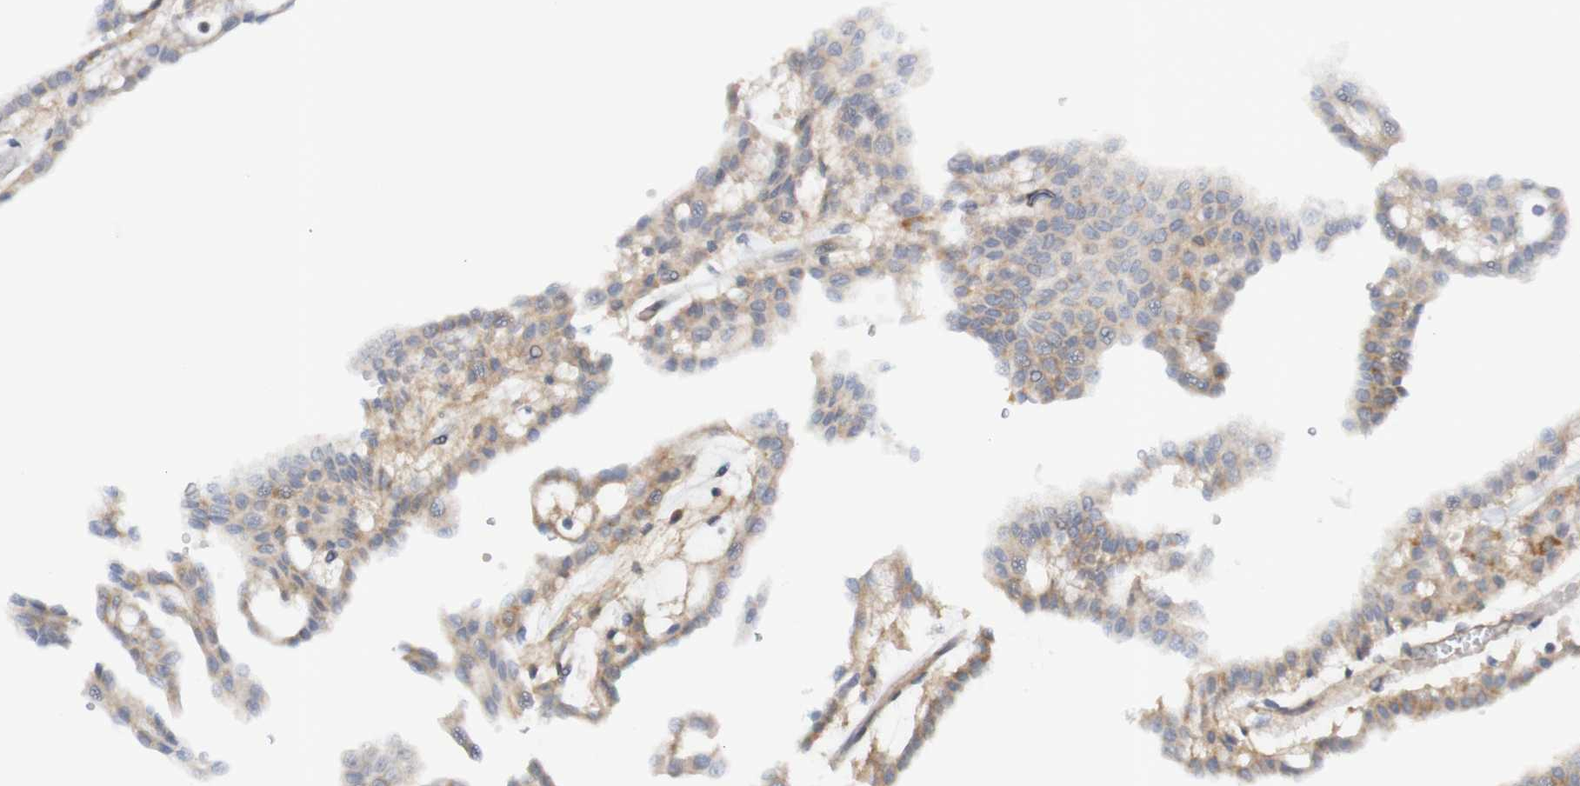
{"staining": {"intensity": "weak", "quantity": ">75%", "location": "cytoplasmic/membranous"}, "tissue": "renal cancer", "cell_type": "Tumor cells", "image_type": "cancer", "snomed": [{"axis": "morphology", "description": "Adenocarcinoma, NOS"}, {"axis": "topography", "description": "Kidney"}], "caption": "Protein staining demonstrates weak cytoplasmic/membranous expression in about >75% of tumor cells in renal cancer (adenocarcinoma).", "gene": "NAV2", "patient": {"sex": "male", "age": 63}}